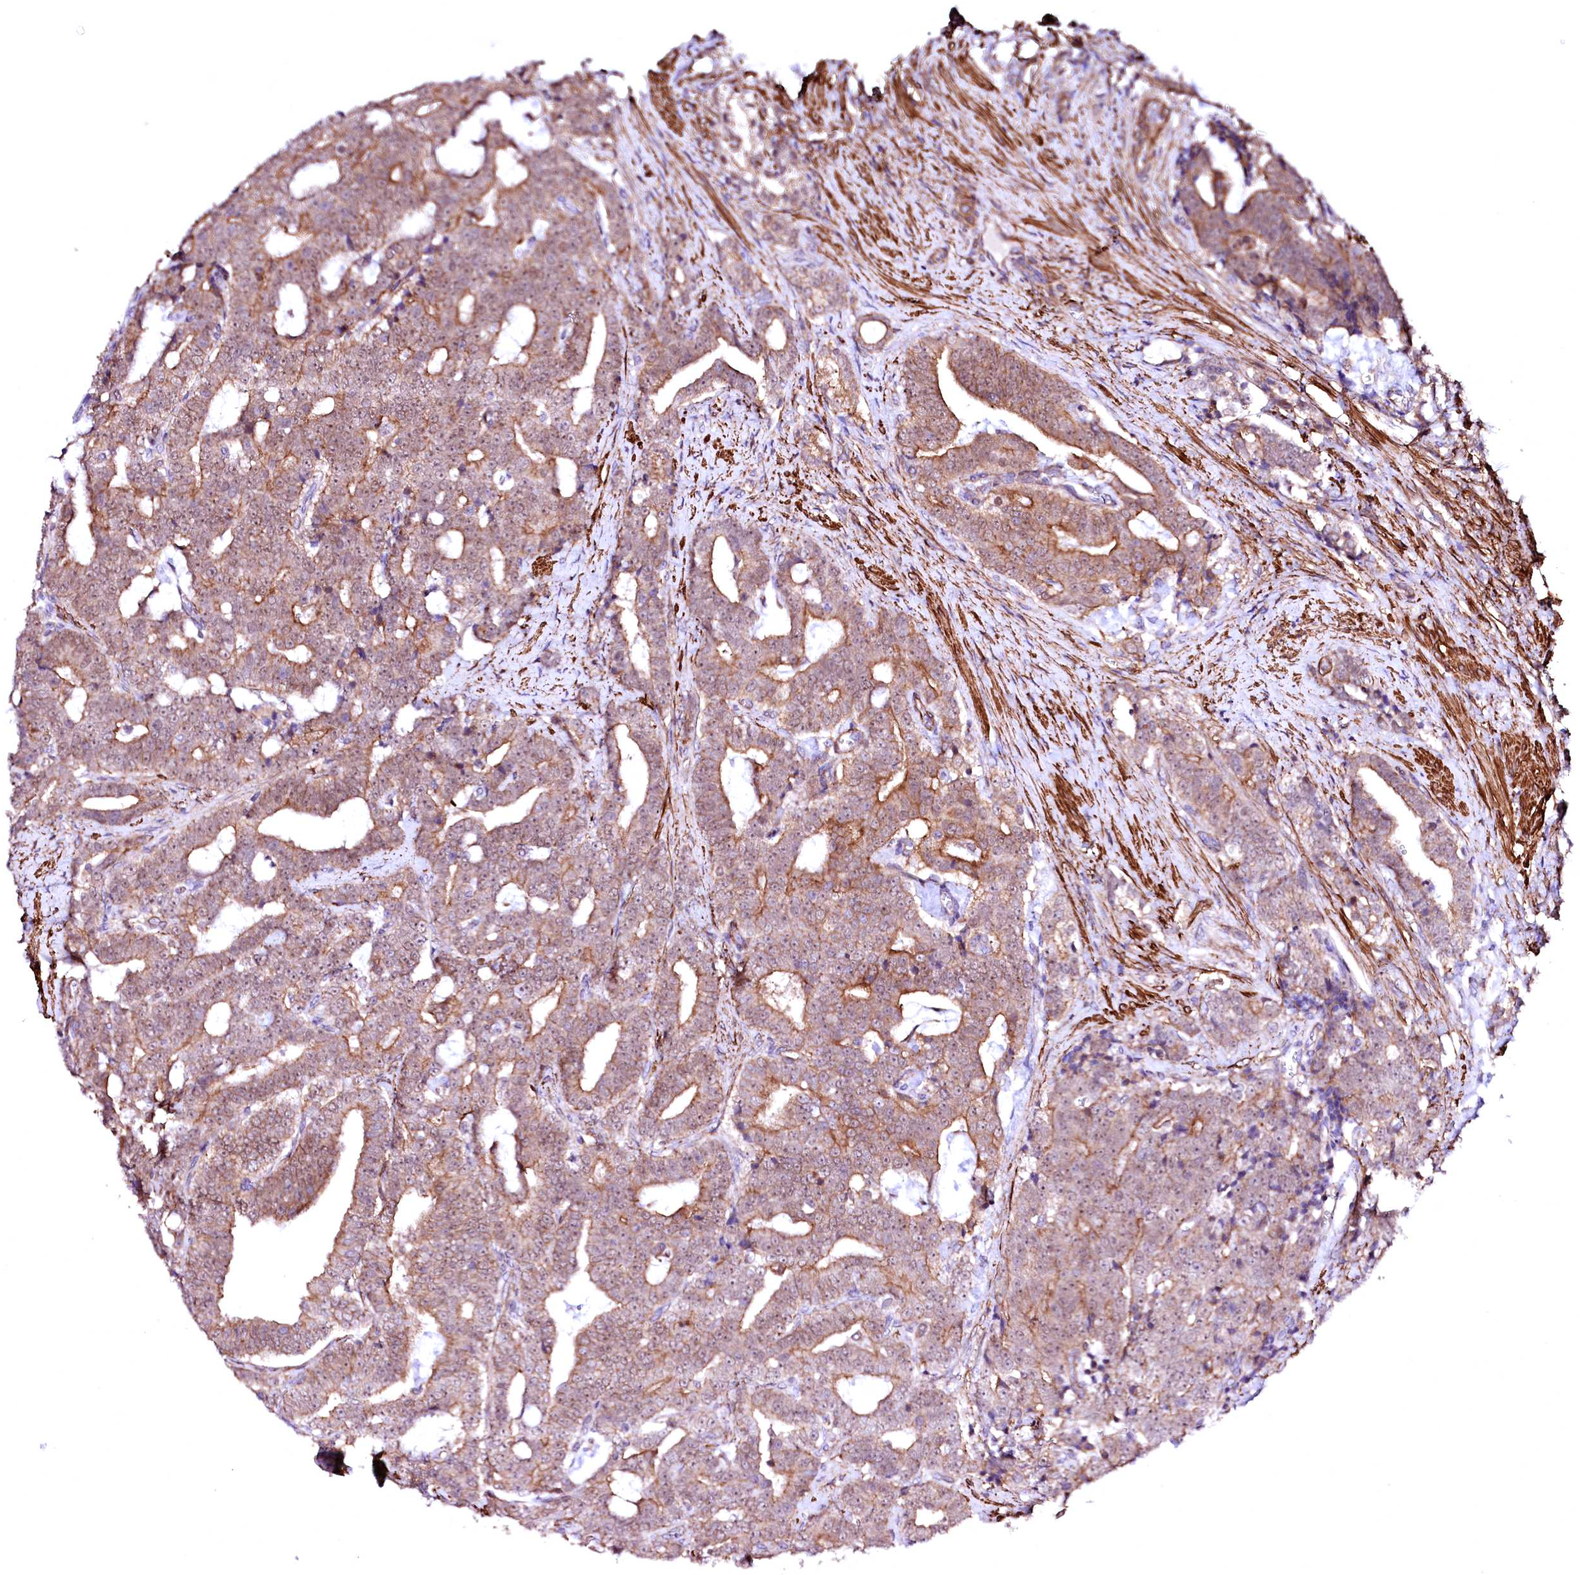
{"staining": {"intensity": "moderate", "quantity": ">75%", "location": "cytoplasmic/membranous"}, "tissue": "prostate cancer", "cell_type": "Tumor cells", "image_type": "cancer", "snomed": [{"axis": "morphology", "description": "Adenocarcinoma, High grade"}, {"axis": "topography", "description": "Prostate and seminal vesicle, NOS"}], "caption": "Protein expression analysis of human high-grade adenocarcinoma (prostate) reveals moderate cytoplasmic/membranous positivity in about >75% of tumor cells.", "gene": "GPR176", "patient": {"sex": "male", "age": 67}}